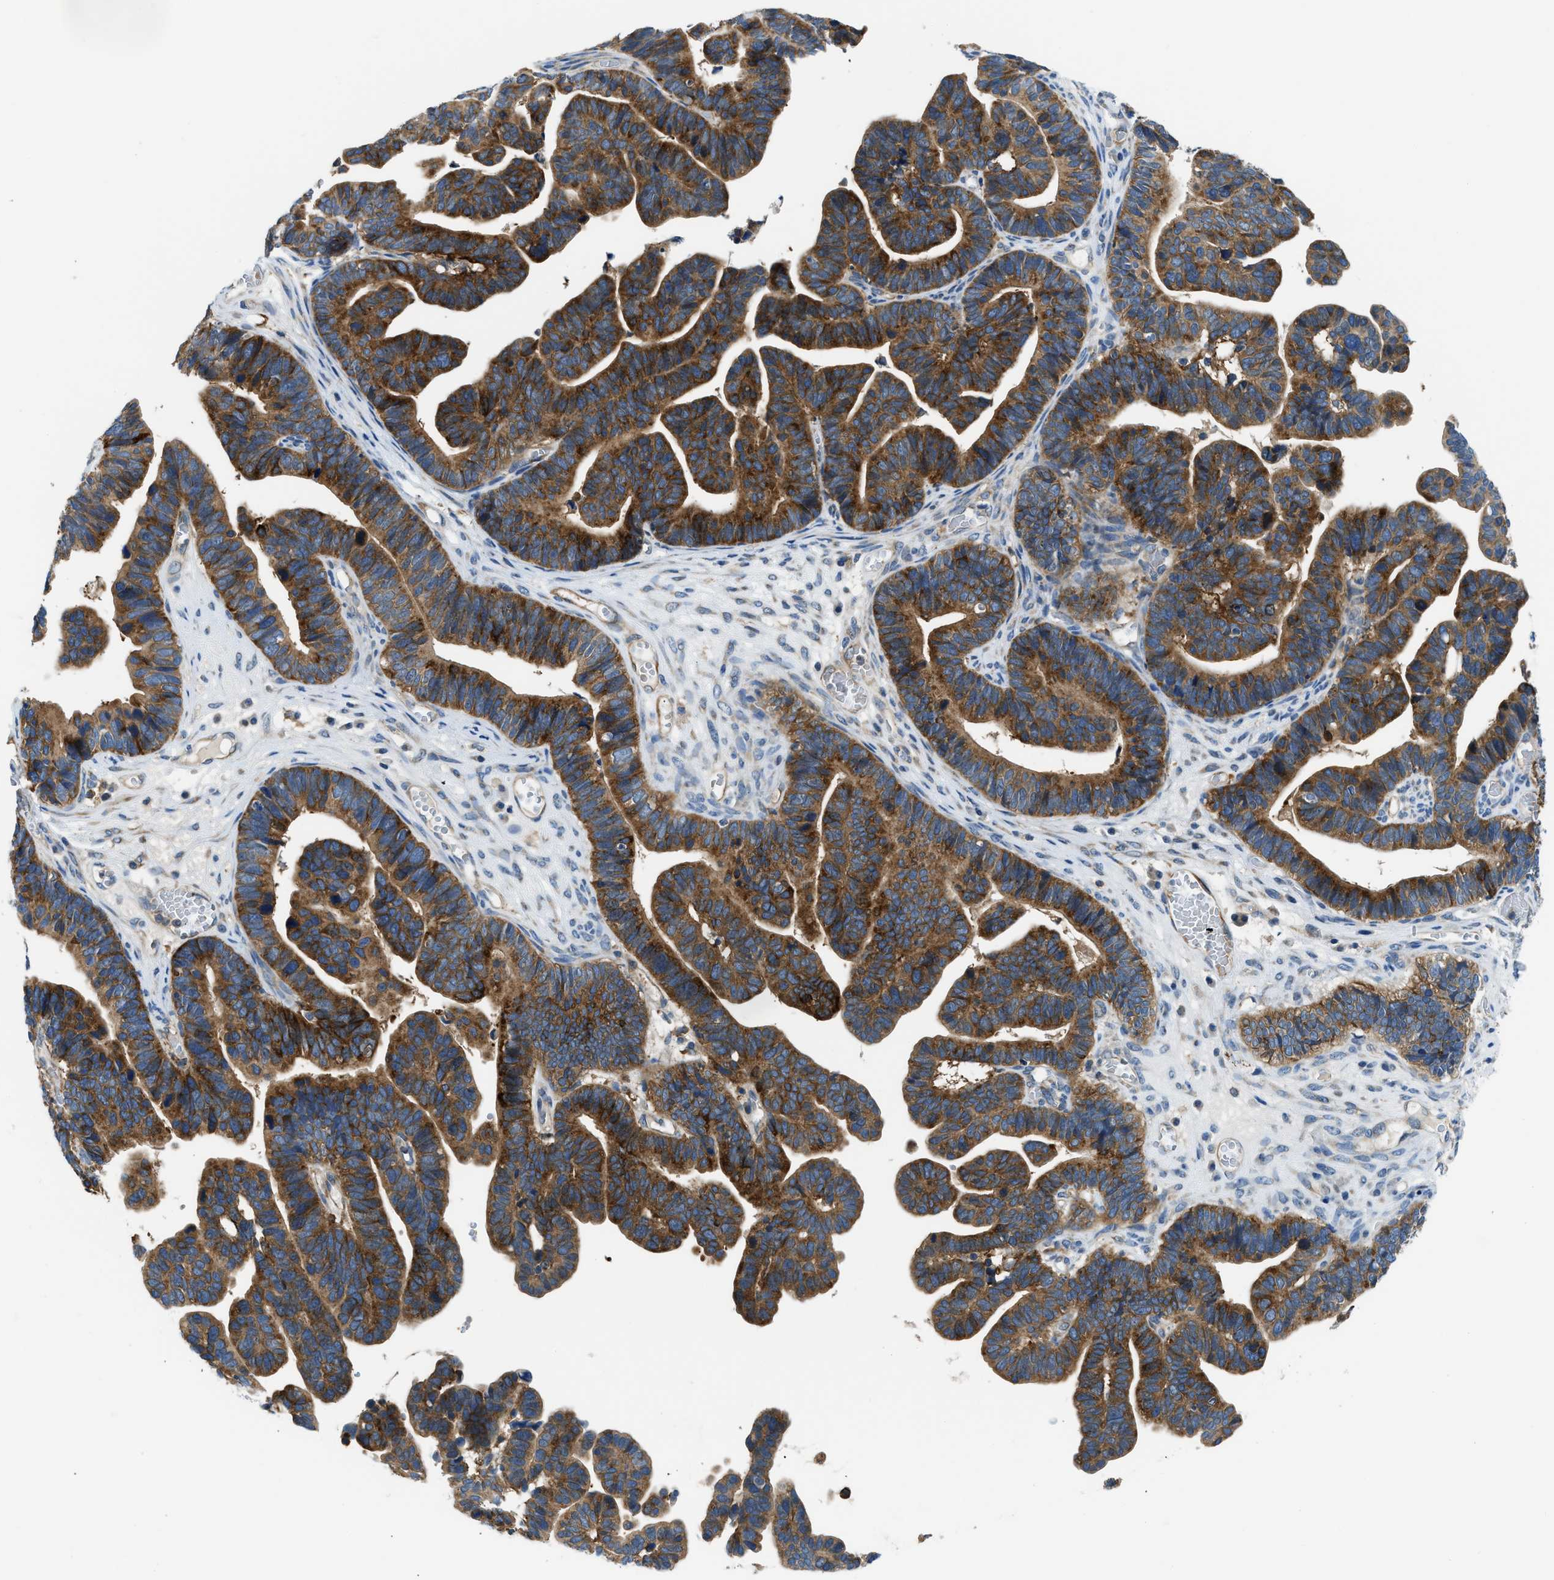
{"staining": {"intensity": "moderate", "quantity": ">75%", "location": "cytoplasmic/membranous"}, "tissue": "ovarian cancer", "cell_type": "Tumor cells", "image_type": "cancer", "snomed": [{"axis": "morphology", "description": "Cystadenocarcinoma, serous, NOS"}, {"axis": "topography", "description": "Ovary"}], "caption": "Moderate cytoplasmic/membranous positivity for a protein is appreciated in about >75% of tumor cells of ovarian serous cystadenocarcinoma using immunohistochemistry (IHC).", "gene": "LPIN2", "patient": {"sex": "female", "age": 56}}